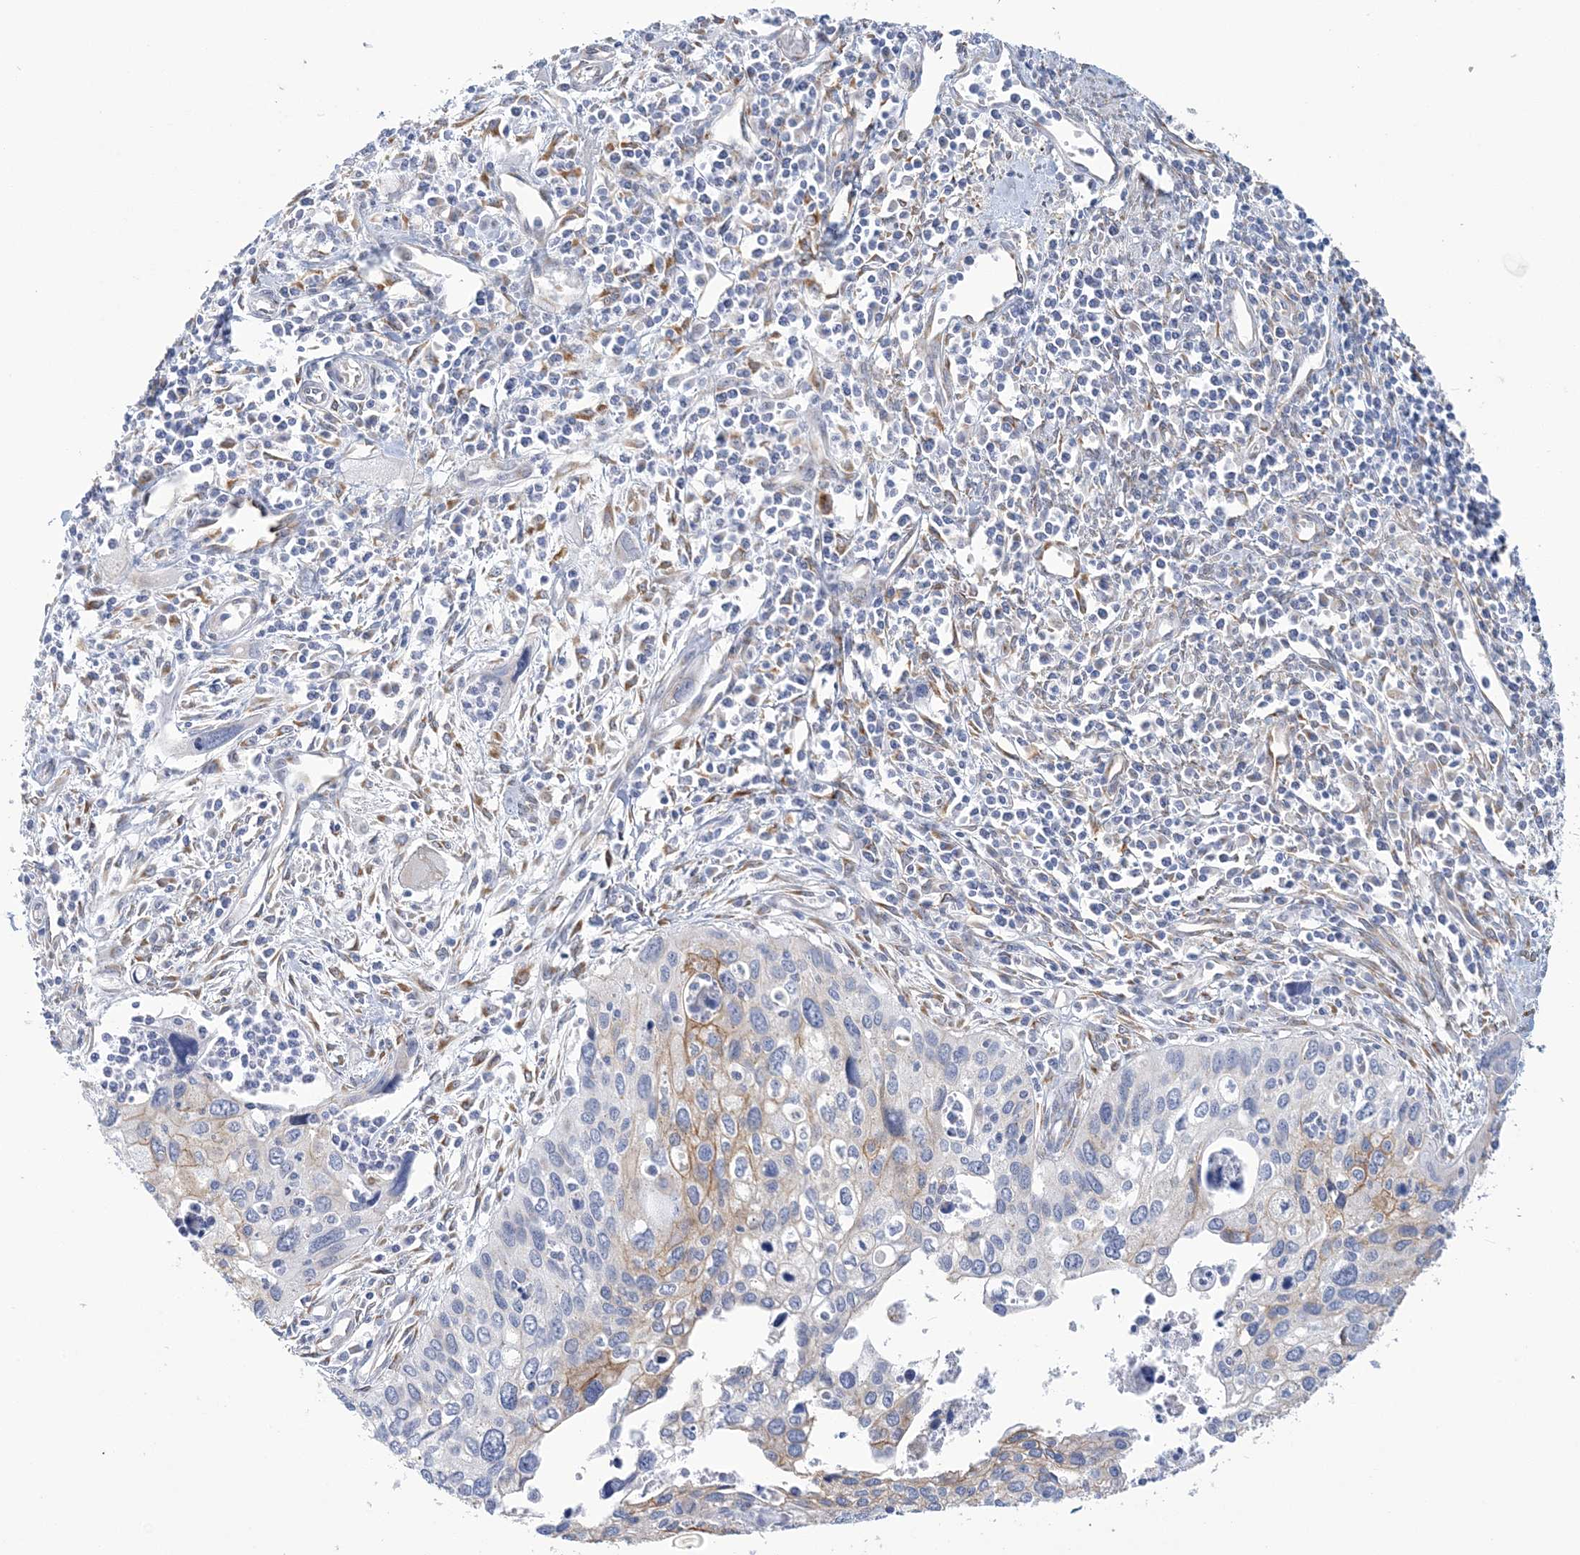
{"staining": {"intensity": "weak", "quantity": "<25%", "location": "cytoplasmic/membranous"}, "tissue": "cervical cancer", "cell_type": "Tumor cells", "image_type": "cancer", "snomed": [{"axis": "morphology", "description": "Squamous cell carcinoma, NOS"}, {"axis": "topography", "description": "Cervix"}], "caption": "Human cervical cancer stained for a protein using immunohistochemistry exhibits no staining in tumor cells.", "gene": "PLEKHG4B", "patient": {"sex": "female", "age": 55}}